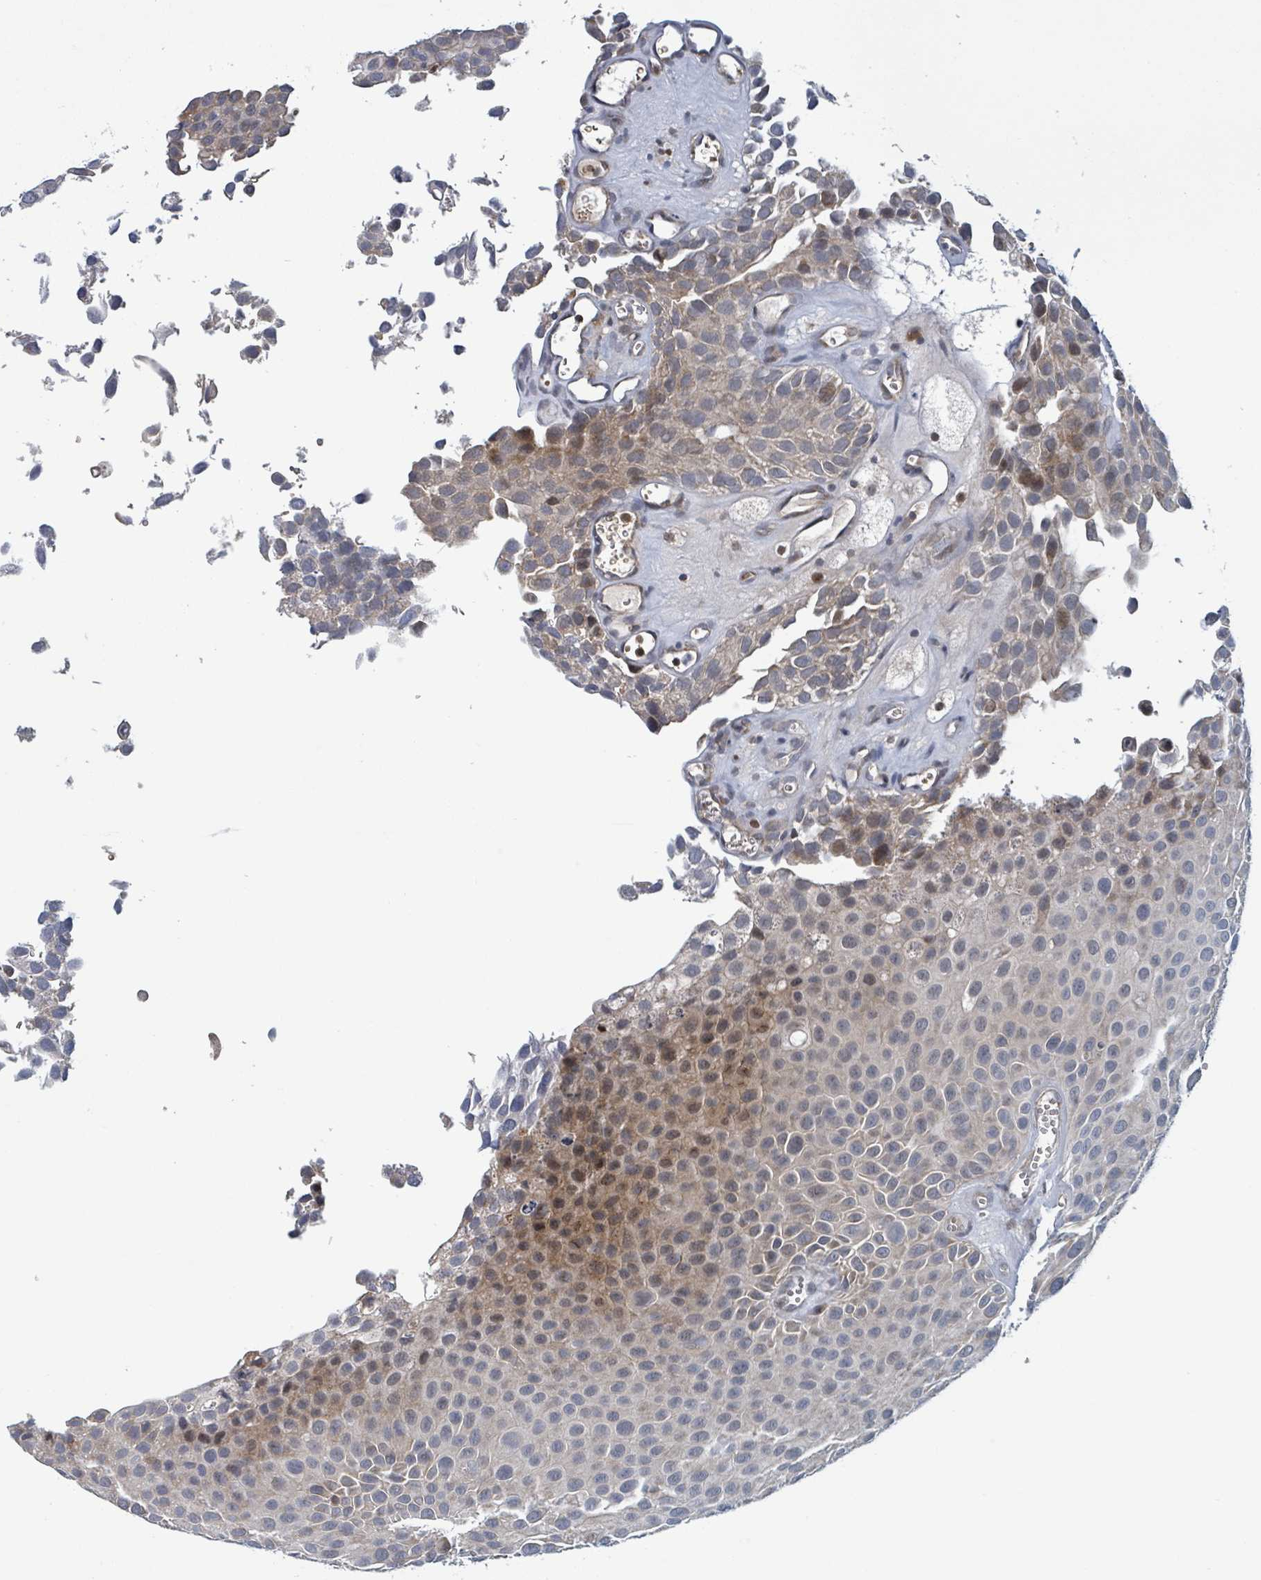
{"staining": {"intensity": "moderate", "quantity": "<25%", "location": "cytoplasmic/membranous"}, "tissue": "urothelial cancer", "cell_type": "Tumor cells", "image_type": "cancer", "snomed": [{"axis": "morphology", "description": "Urothelial carcinoma, Low grade"}, {"axis": "topography", "description": "Urinary bladder"}], "caption": "High-magnification brightfield microscopy of low-grade urothelial carcinoma stained with DAB (brown) and counterstained with hematoxylin (blue). tumor cells exhibit moderate cytoplasmic/membranous expression is present in approximately<25% of cells.", "gene": "HIVEP1", "patient": {"sex": "male", "age": 88}}